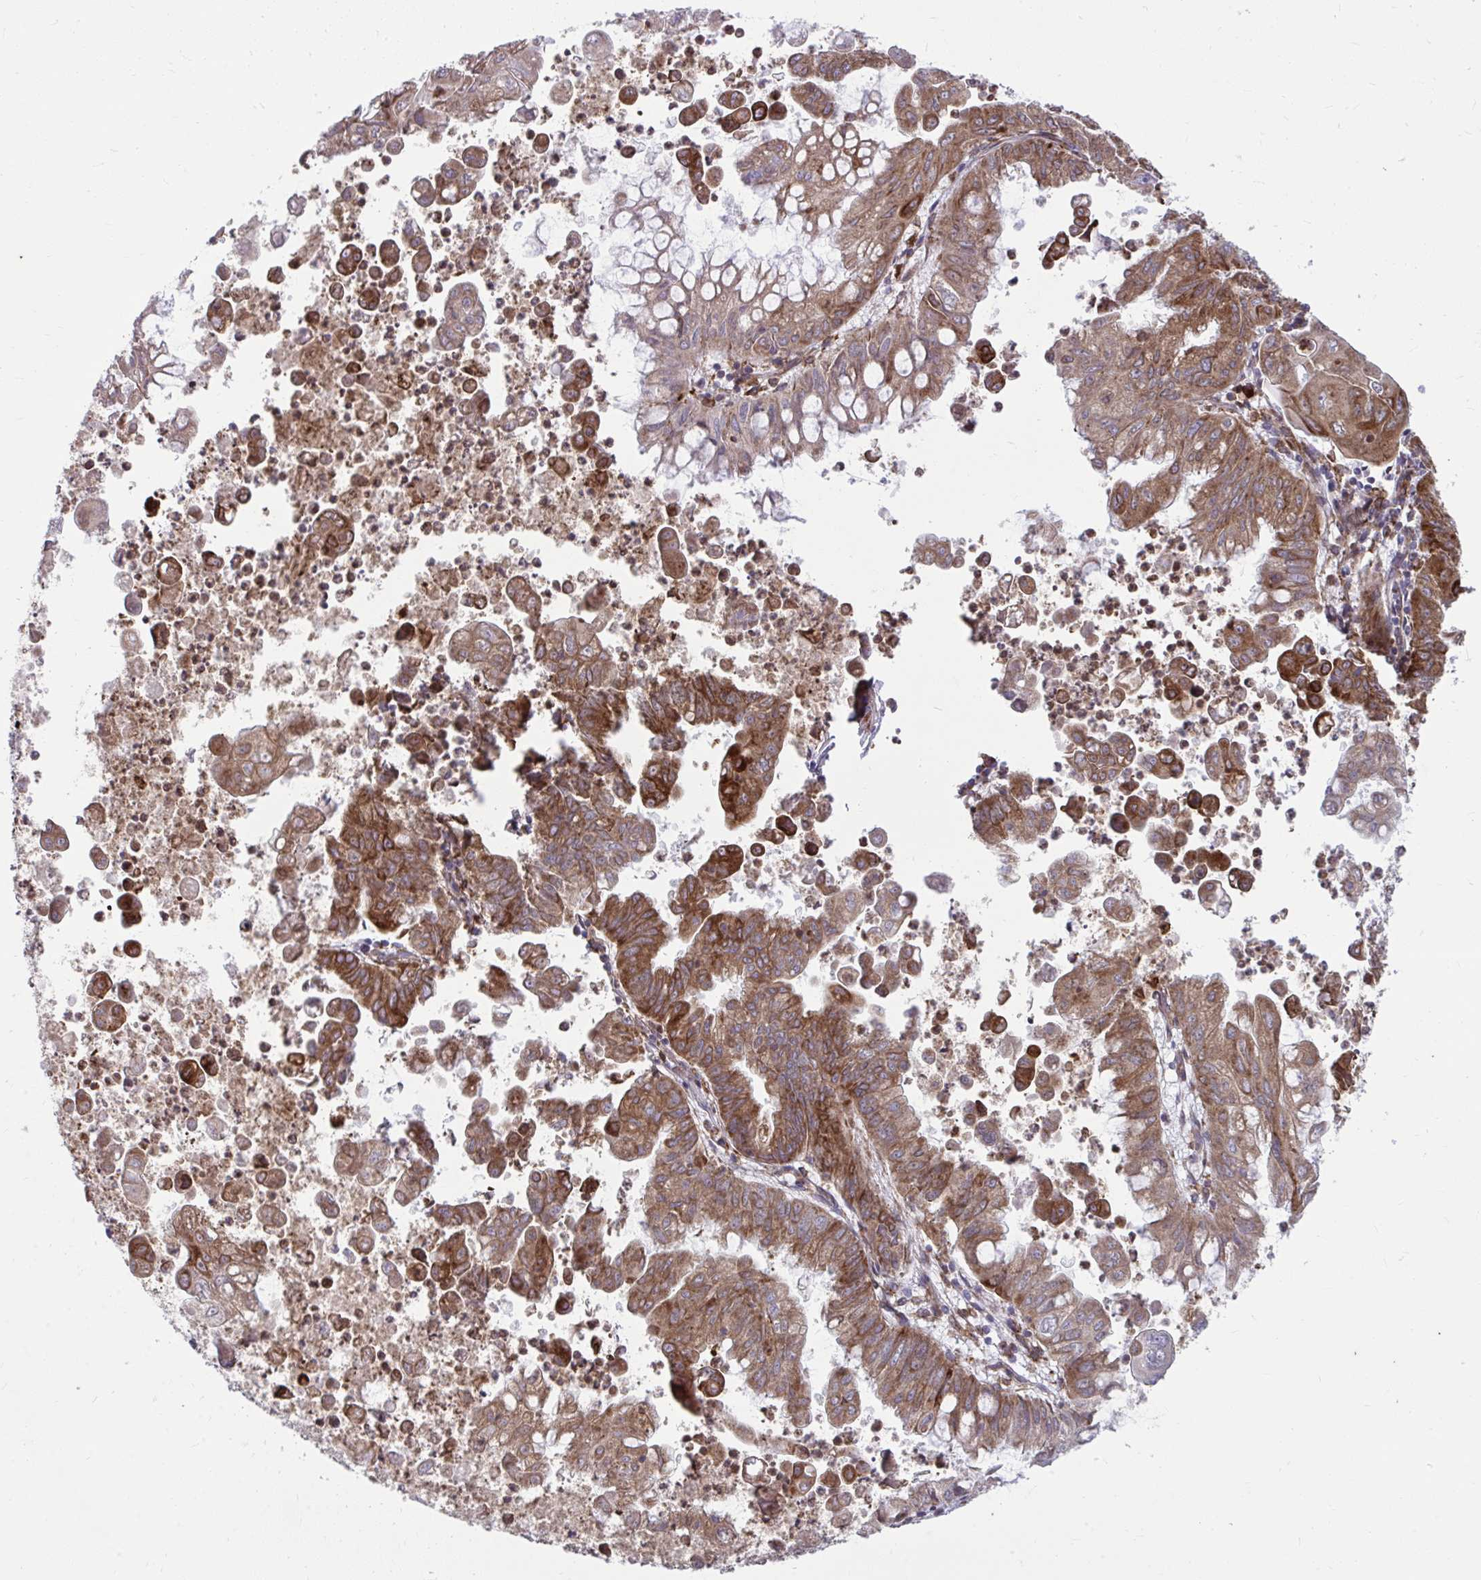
{"staining": {"intensity": "moderate", "quantity": ">75%", "location": "cytoplasmic/membranous"}, "tissue": "stomach cancer", "cell_type": "Tumor cells", "image_type": "cancer", "snomed": [{"axis": "morphology", "description": "Adenocarcinoma, NOS"}, {"axis": "topography", "description": "Stomach, upper"}], "caption": "Immunohistochemistry (IHC) histopathology image of neoplastic tissue: stomach adenocarcinoma stained using immunohistochemistry (IHC) displays medium levels of moderate protein expression localized specifically in the cytoplasmic/membranous of tumor cells, appearing as a cytoplasmic/membranous brown color.", "gene": "STIM2", "patient": {"sex": "male", "age": 80}}